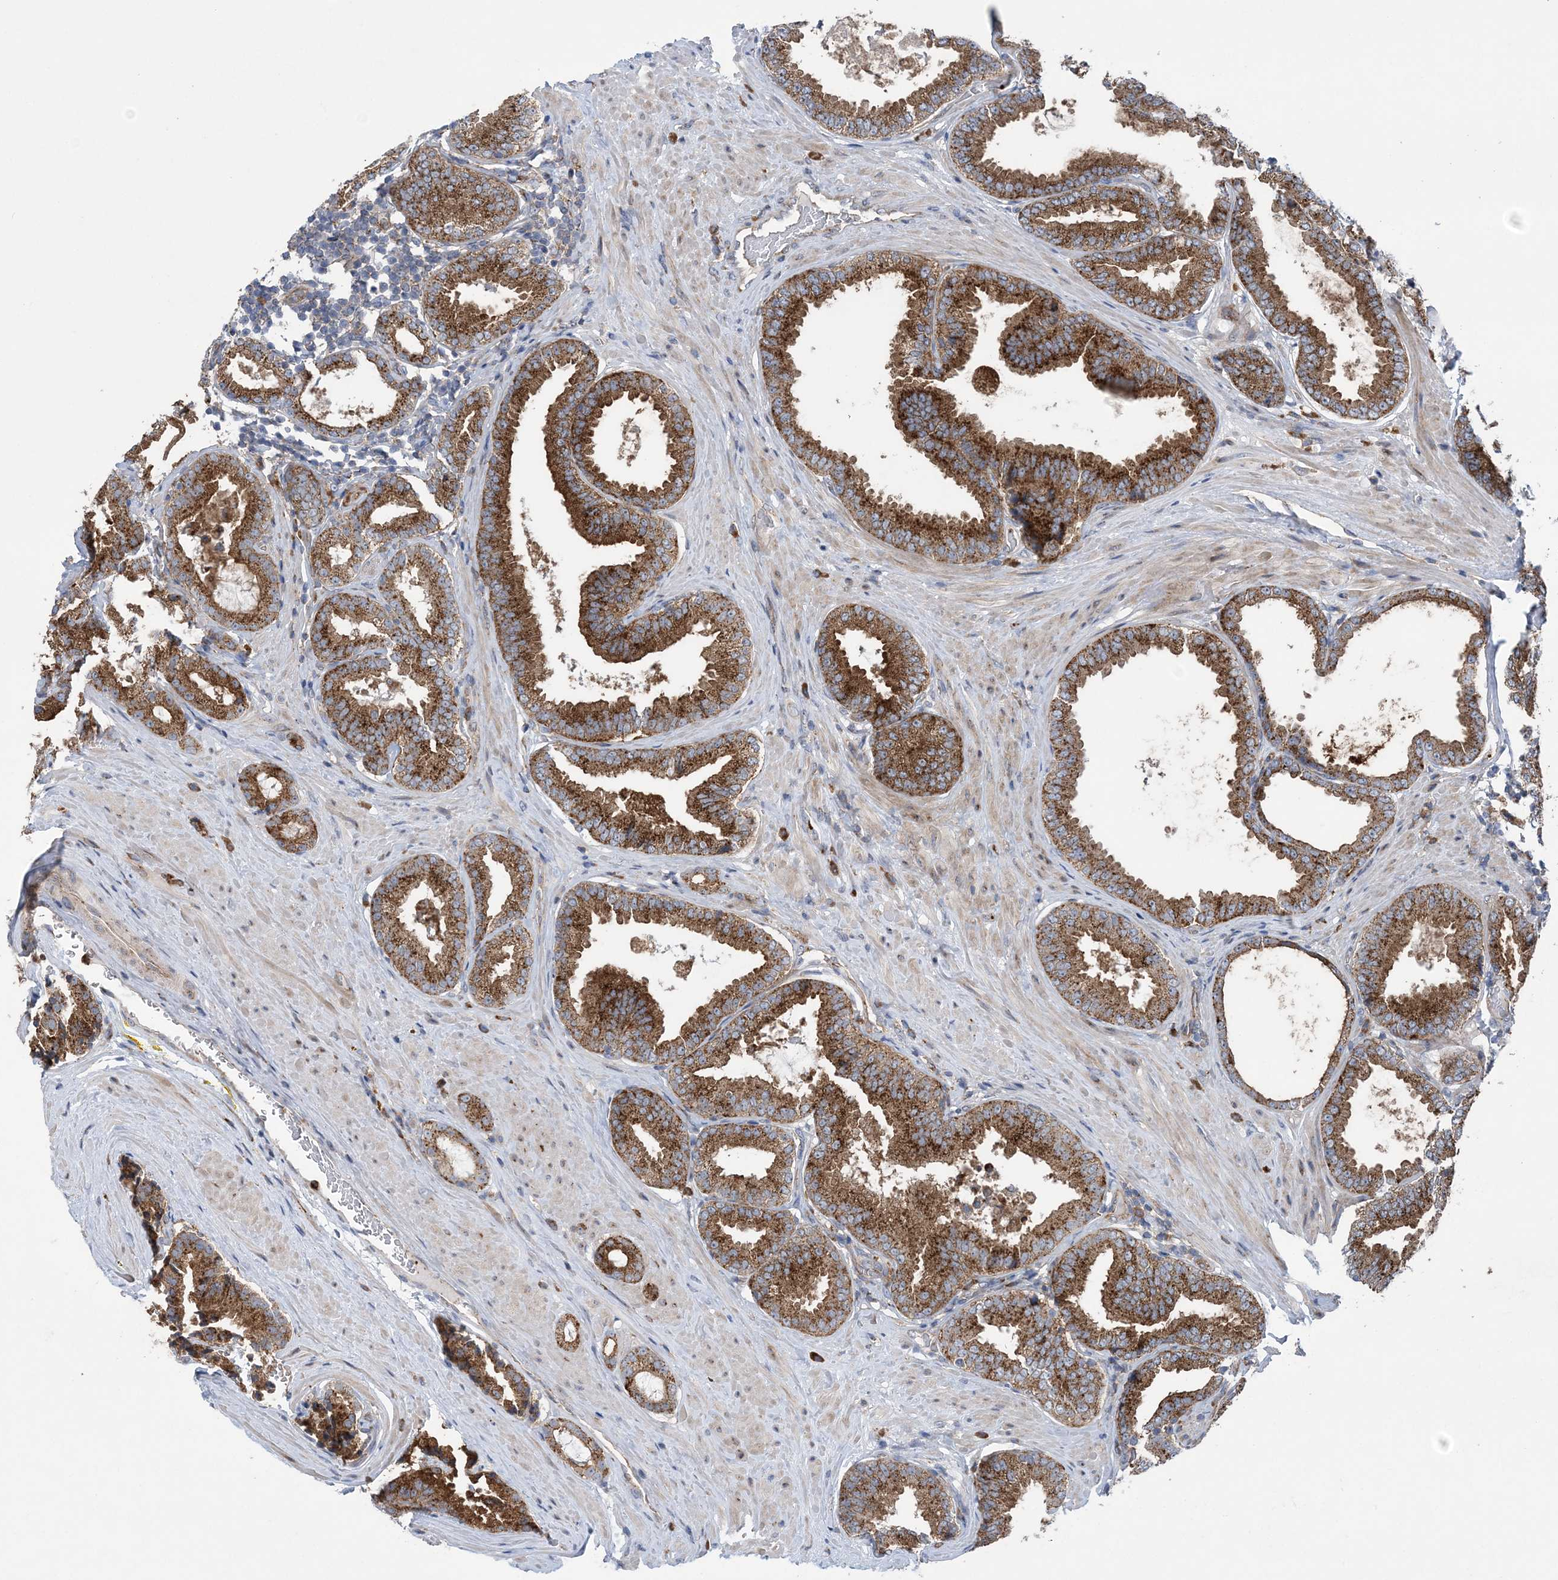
{"staining": {"intensity": "moderate", "quantity": ">75%", "location": "cytoplasmic/membranous"}, "tissue": "prostate cancer", "cell_type": "Tumor cells", "image_type": "cancer", "snomed": [{"axis": "morphology", "description": "Adenocarcinoma, Low grade"}, {"axis": "topography", "description": "Prostate"}], "caption": "Immunohistochemistry photomicrograph of prostate cancer stained for a protein (brown), which demonstrates medium levels of moderate cytoplasmic/membranous staining in about >75% of tumor cells.", "gene": "PTTG1IP", "patient": {"sex": "male", "age": 71}}